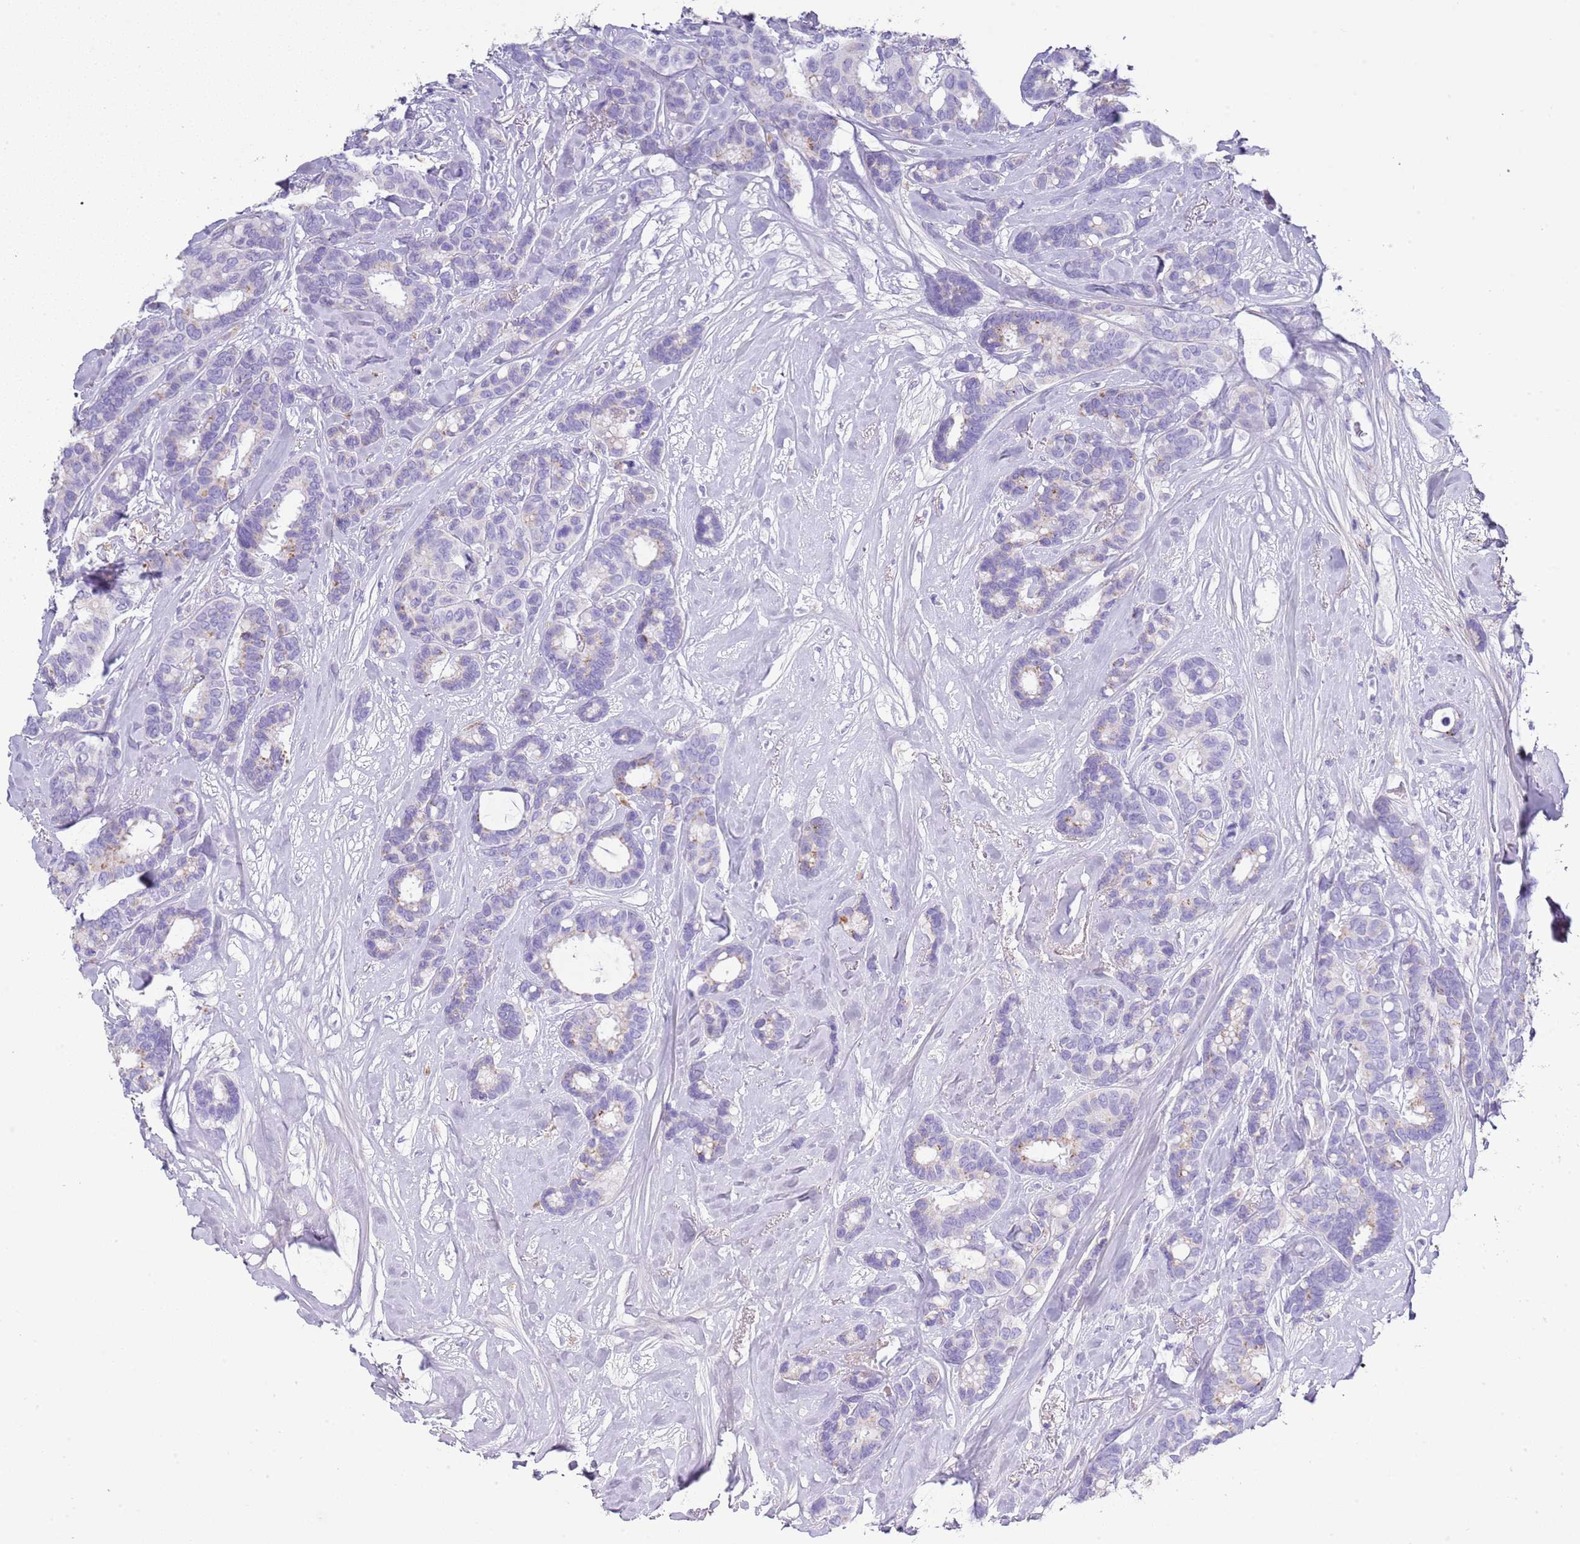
{"staining": {"intensity": "negative", "quantity": "none", "location": "none"}, "tissue": "breast cancer", "cell_type": "Tumor cells", "image_type": "cancer", "snomed": [{"axis": "morphology", "description": "Duct carcinoma"}, {"axis": "topography", "description": "Breast"}], "caption": "DAB (3,3'-diaminobenzidine) immunohistochemical staining of breast infiltrating ductal carcinoma reveals no significant staining in tumor cells.", "gene": "ABHD17C", "patient": {"sex": "female", "age": 87}}